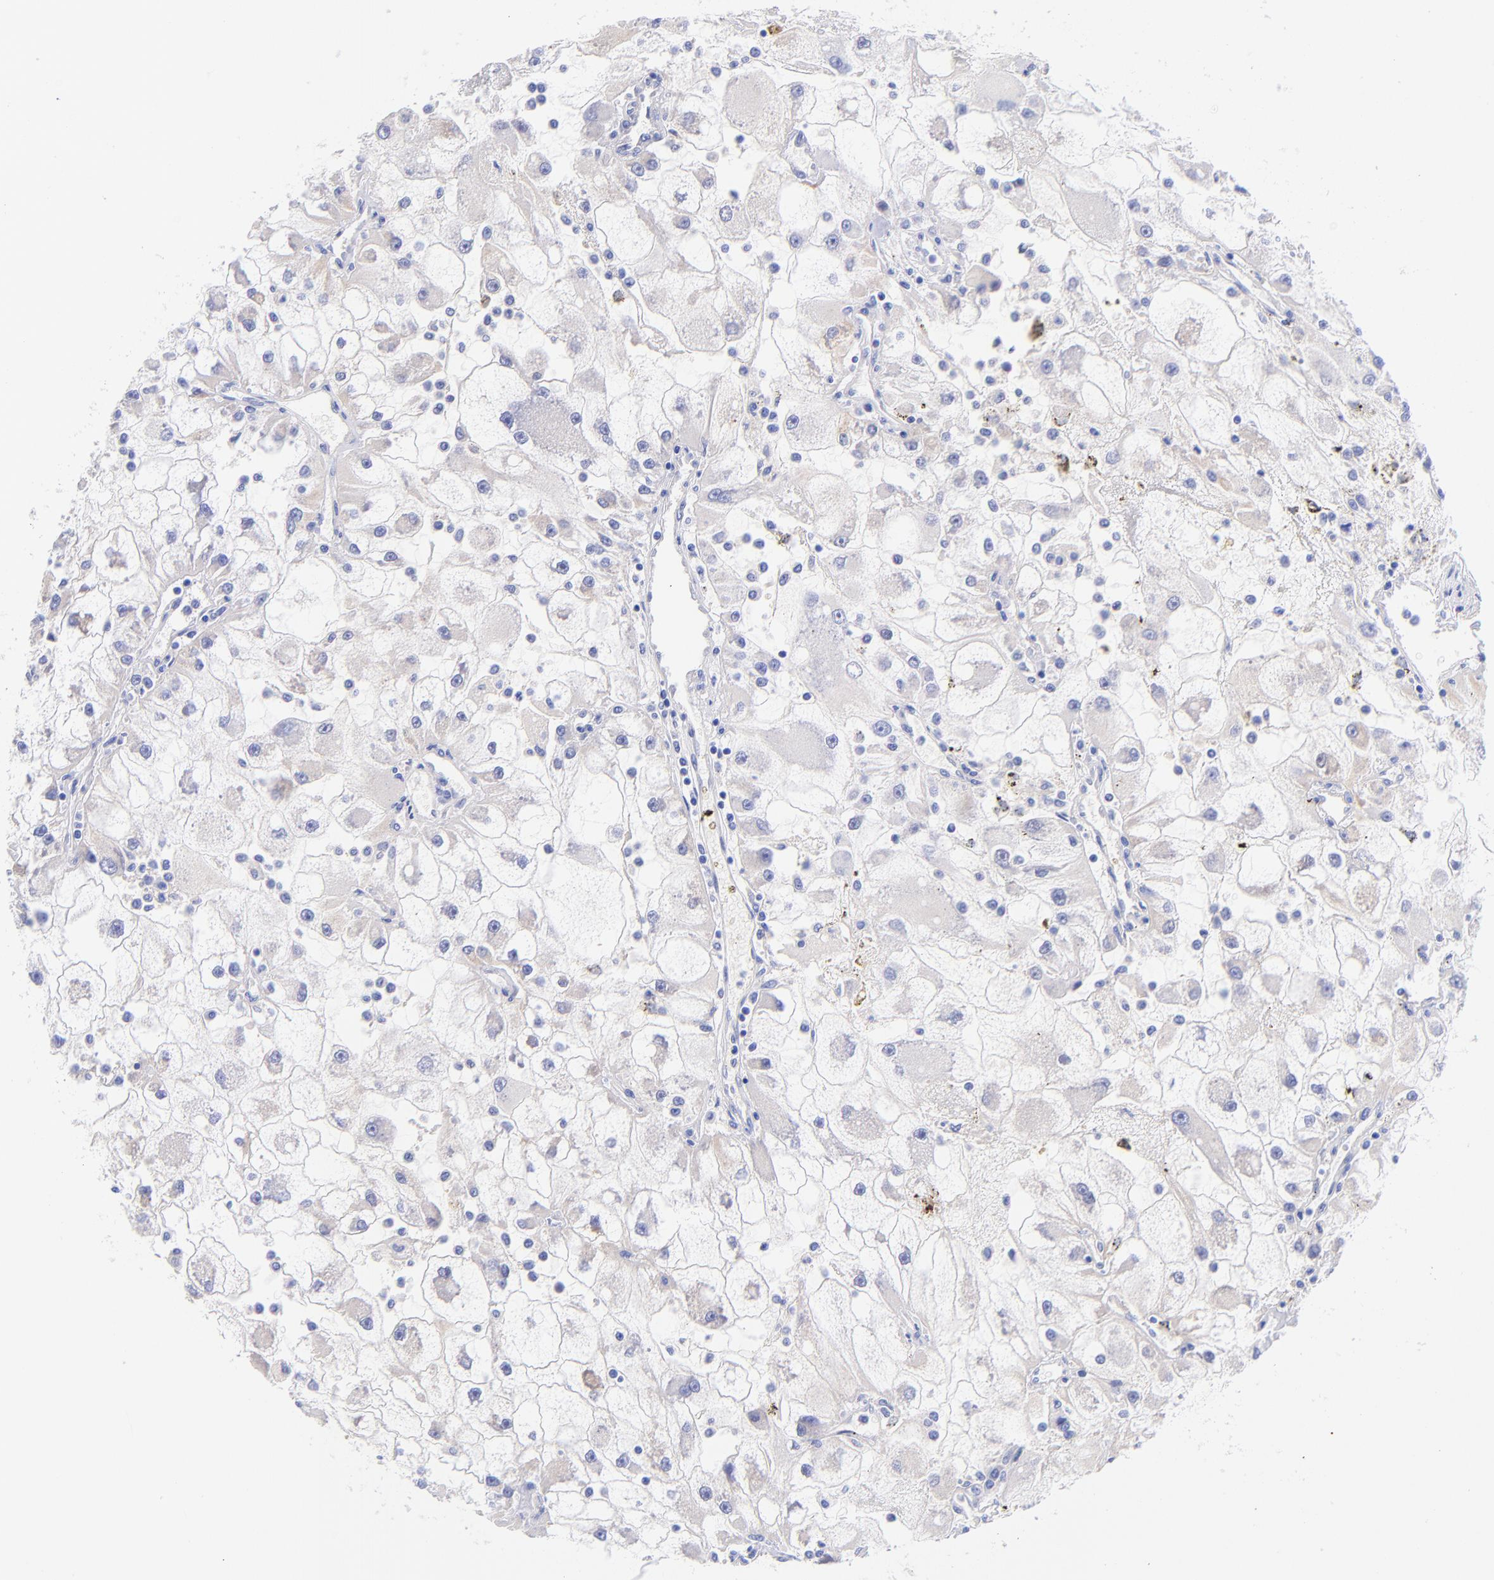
{"staining": {"intensity": "negative", "quantity": "none", "location": "none"}, "tissue": "renal cancer", "cell_type": "Tumor cells", "image_type": "cancer", "snomed": [{"axis": "morphology", "description": "Adenocarcinoma, NOS"}, {"axis": "topography", "description": "Kidney"}], "caption": "Immunohistochemical staining of human adenocarcinoma (renal) demonstrates no significant positivity in tumor cells.", "gene": "GPHN", "patient": {"sex": "female", "age": 73}}